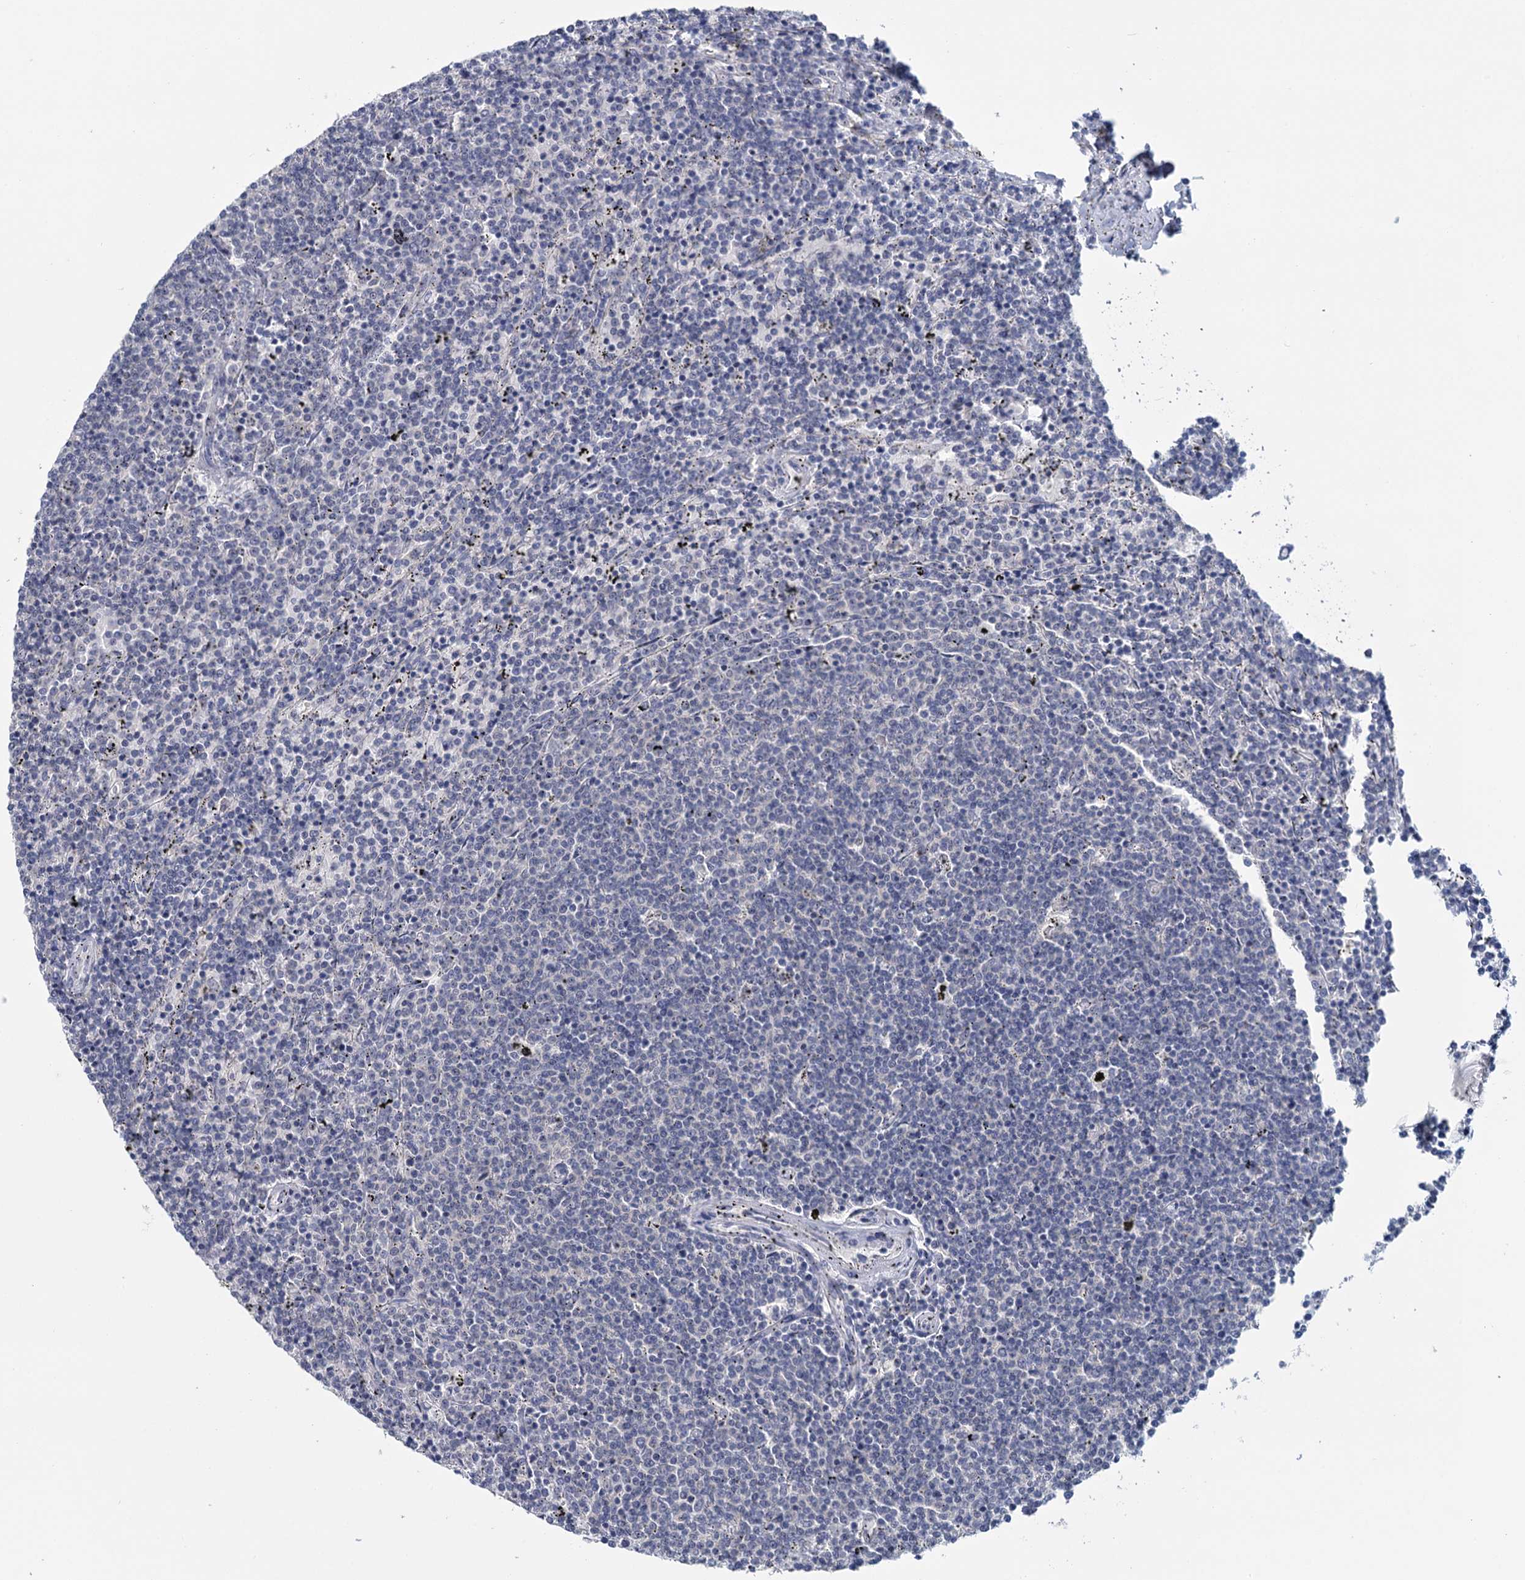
{"staining": {"intensity": "negative", "quantity": "none", "location": "none"}, "tissue": "lymphoma", "cell_type": "Tumor cells", "image_type": "cancer", "snomed": [{"axis": "morphology", "description": "Malignant lymphoma, non-Hodgkin's type, Low grade"}, {"axis": "topography", "description": "Spleen"}], "caption": "This micrograph is of lymphoma stained with immunohistochemistry (IHC) to label a protein in brown with the nuclei are counter-stained blue. There is no staining in tumor cells. The staining is performed using DAB (3,3'-diaminobenzidine) brown chromogen with nuclei counter-stained in using hematoxylin.", "gene": "SFN", "patient": {"sex": "female", "age": 50}}